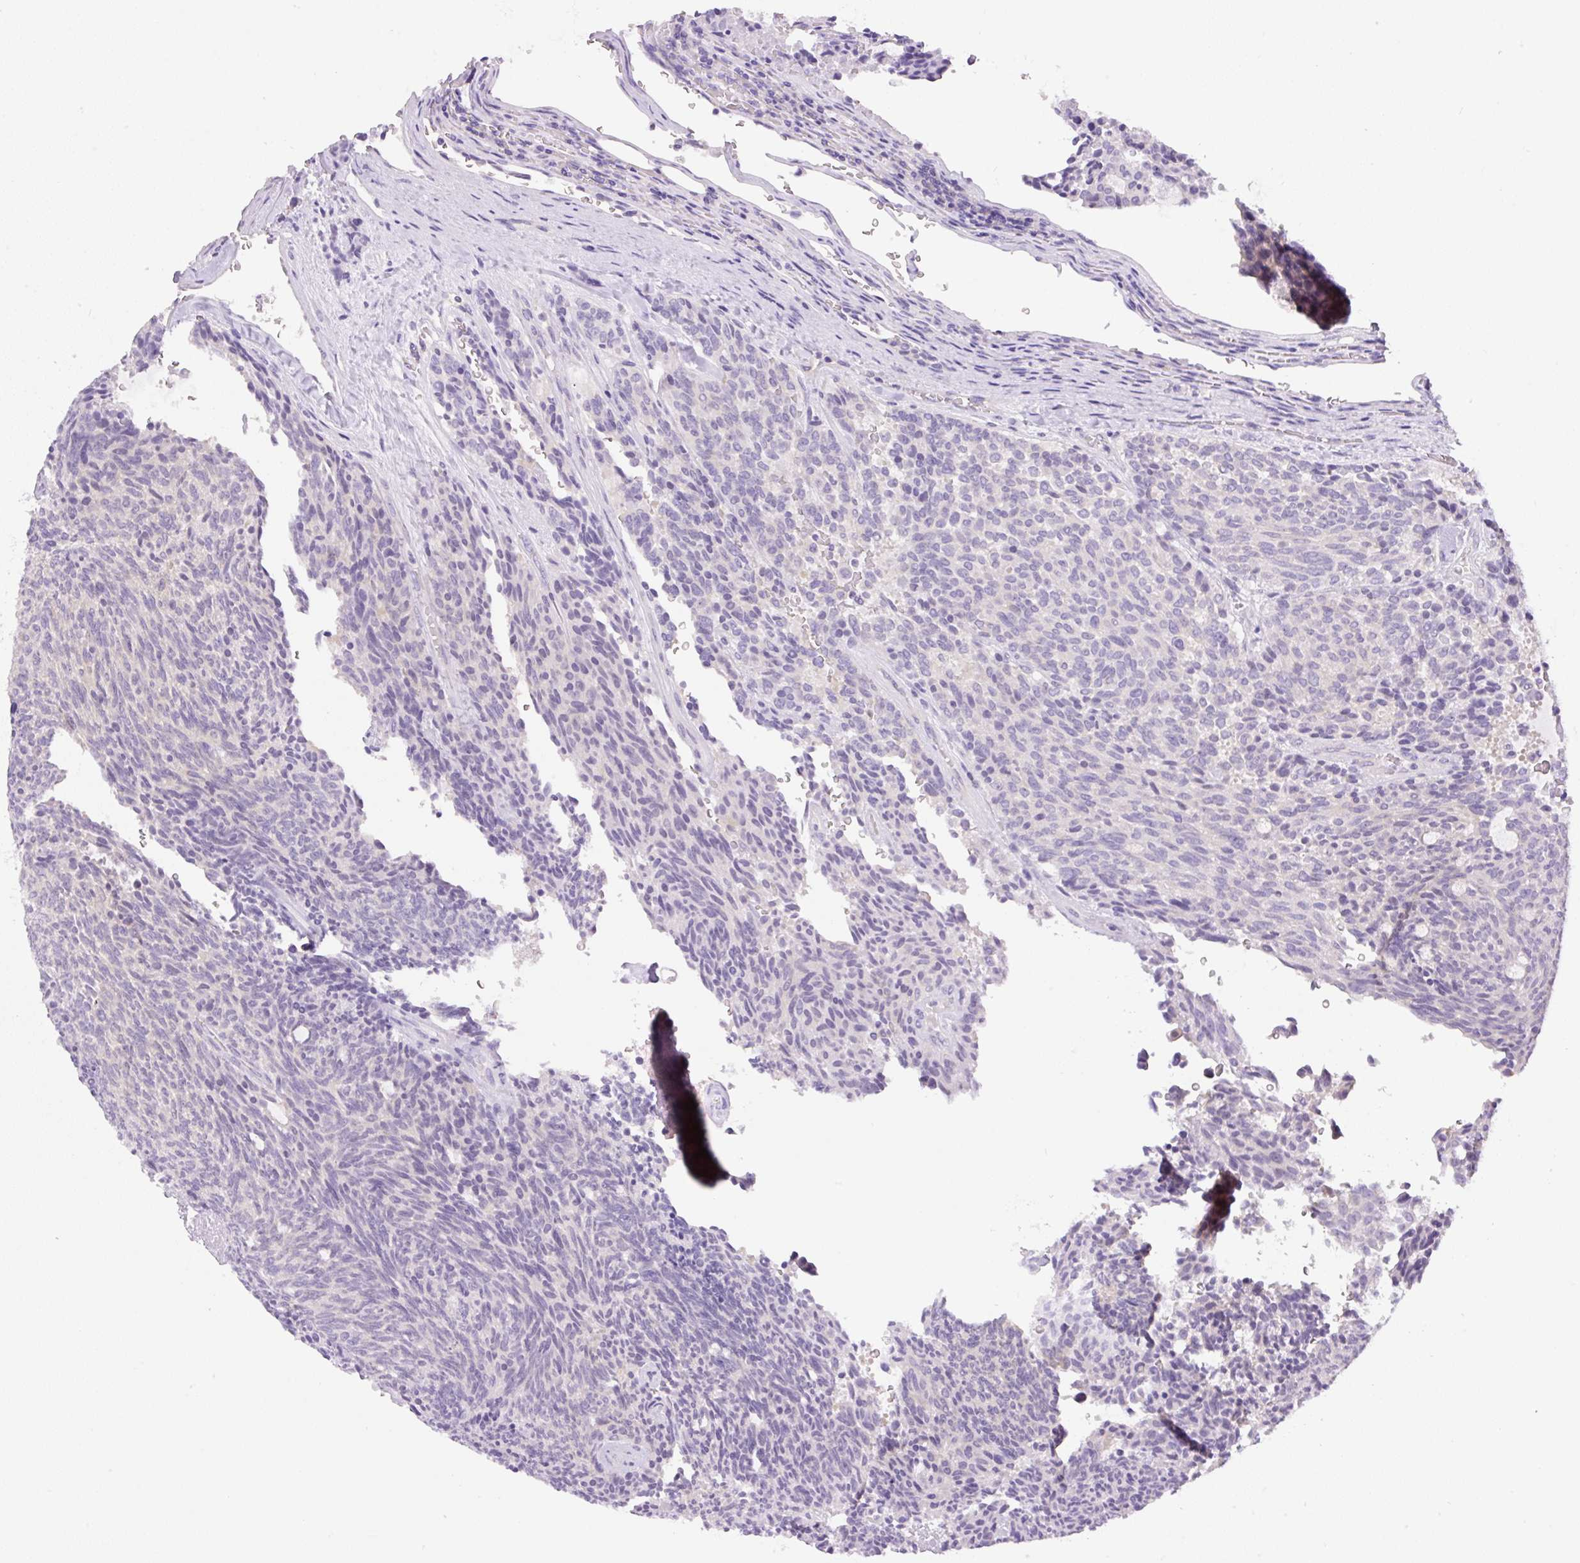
{"staining": {"intensity": "negative", "quantity": "none", "location": "none"}, "tissue": "carcinoid", "cell_type": "Tumor cells", "image_type": "cancer", "snomed": [{"axis": "morphology", "description": "Carcinoid, malignant, NOS"}, {"axis": "topography", "description": "Pancreas"}], "caption": "Immunohistochemical staining of carcinoid (malignant) reveals no significant expression in tumor cells.", "gene": "CAMK2B", "patient": {"sex": "female", "age": 54}}